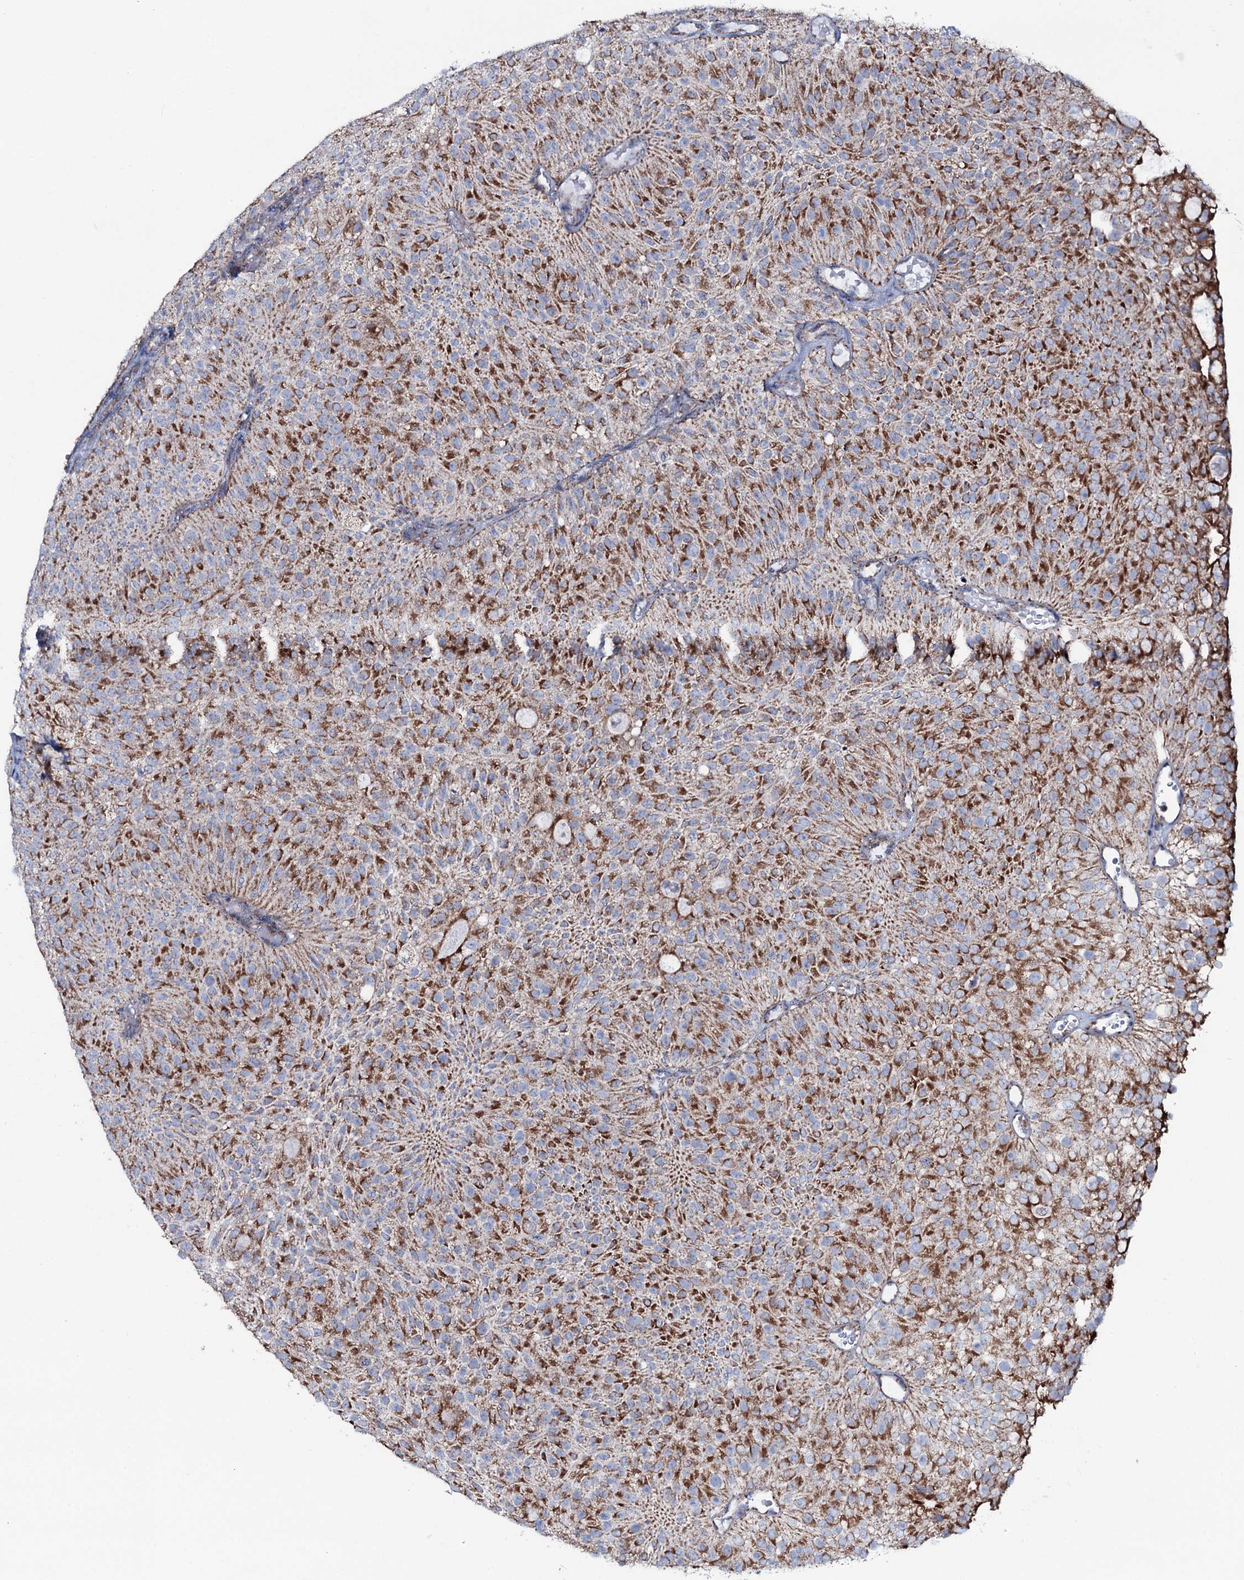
{"staining": {"intensity": "strong", "quantity": ">75%", "location": "cytoplasmic/membranous"}, "tissue": "urothelial cancer", "cell_type": "Tumor cells", "image_type": "cancer", "snomed": [{"axis": "morphology", "description": "Urothelial carcinoma, Low grade"}, {"axis": "topography", "description": "Urinary bladder"}], "caption": "Low-grade urothelial carcinoma stained with DAB (3,3'-diaminobenzidine) IHC exhibits high levels of strong cytoplasmic/membranous expression in approximately >75% of tumor cells.", "gene": "MRPS35", "patient": {"sex": "male", "age": 78}}